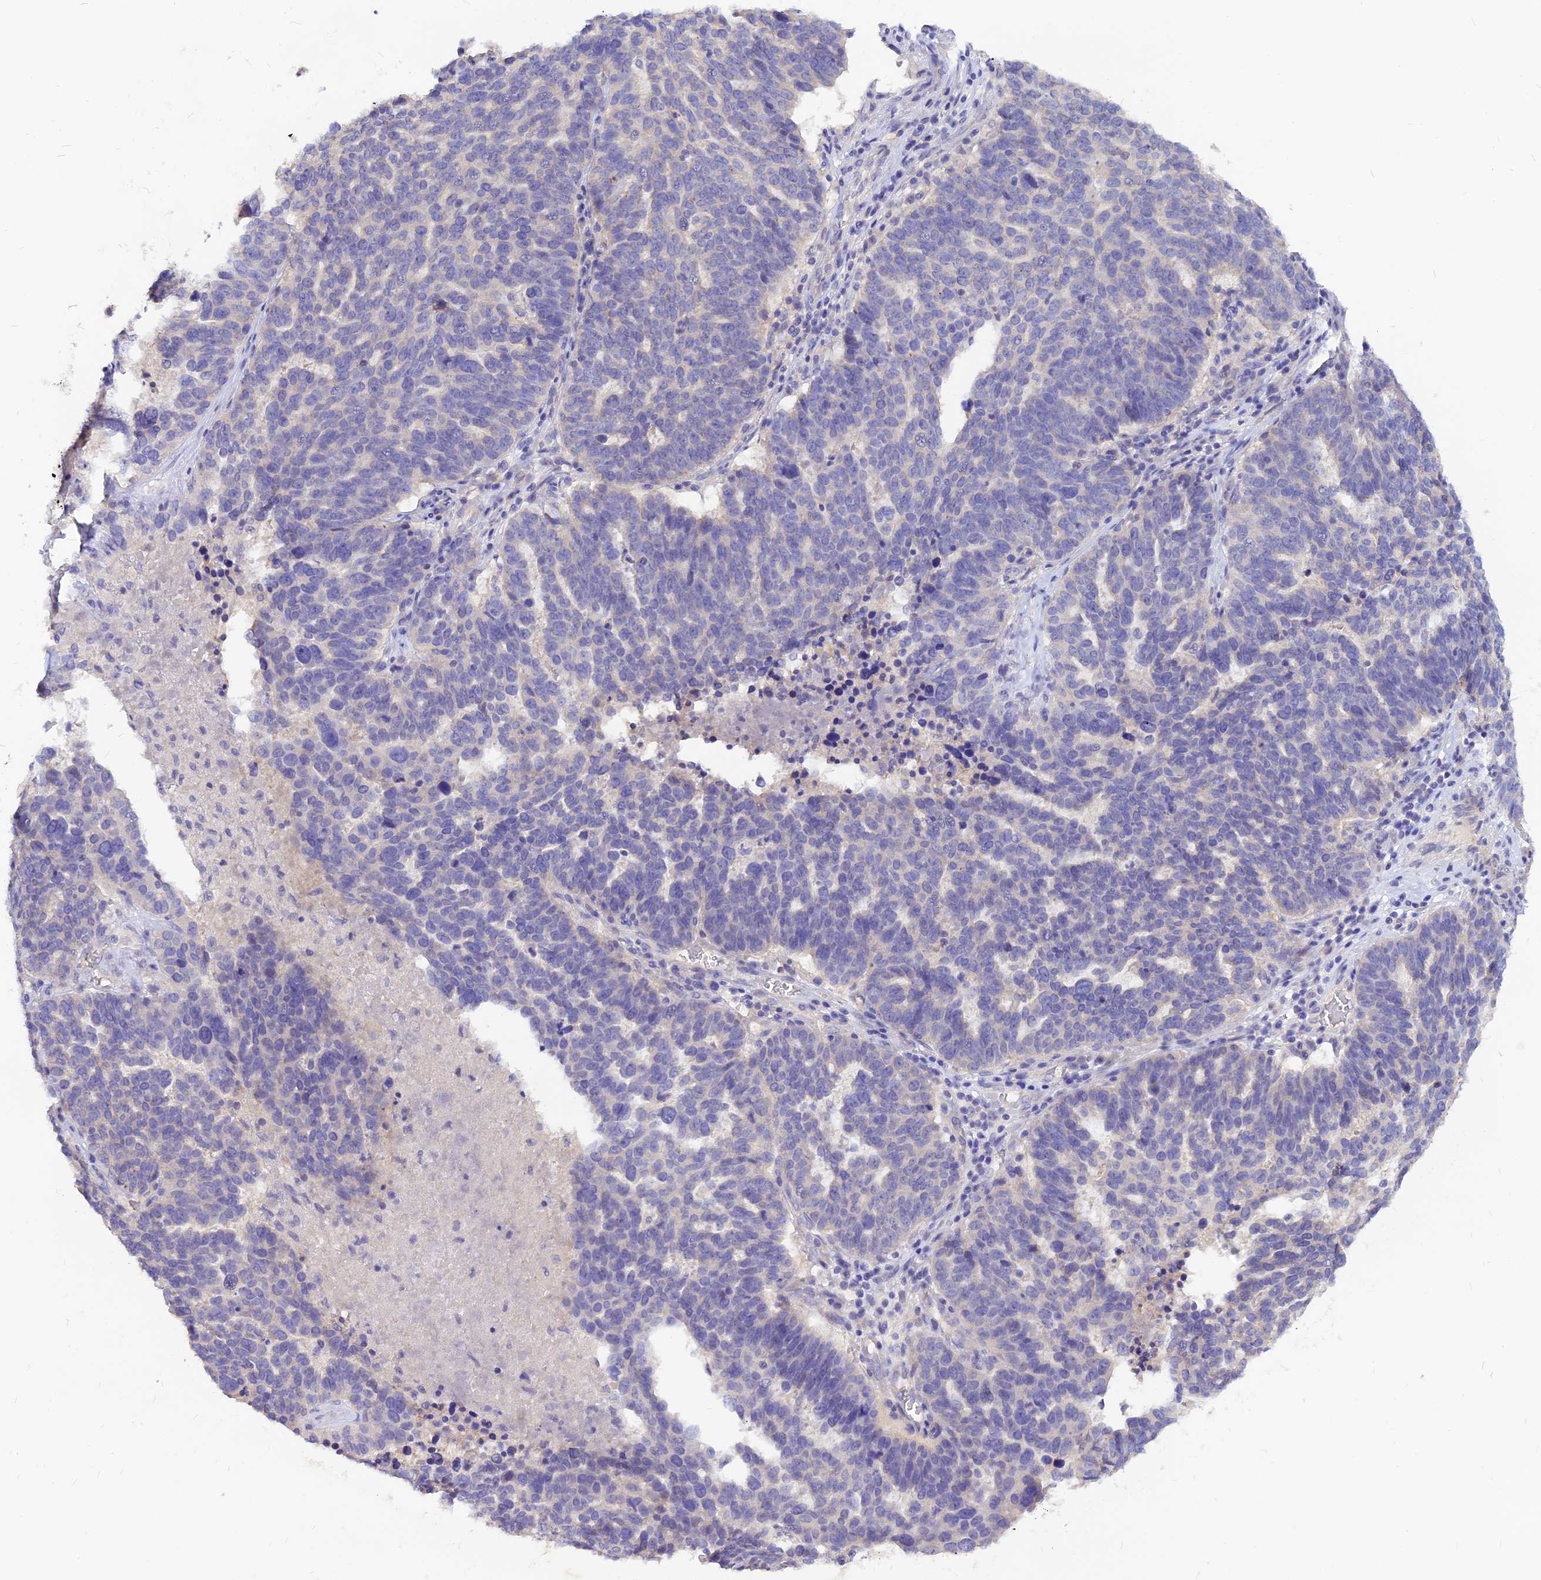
{"staining": {"intensity": "negative", "quantity": "none", "location": "none"}, "tissue": "ovarian cancer", "cell_type": "Tumor cells", "image_type": "cancer", "snomed": [{"axis": "morphology", "description": "Cystadenocarcinoma, serous, NOS"}, {"axis": "topography", "description": "Ovary"}], "caption": "An immunohistochemistry (IHC) micrograph of ovarian cancer is shown. There is no staining in tumor cells of ovarian cancer.", "gene": "CZIB", "patient": {"sex": "female", "age": 59}}